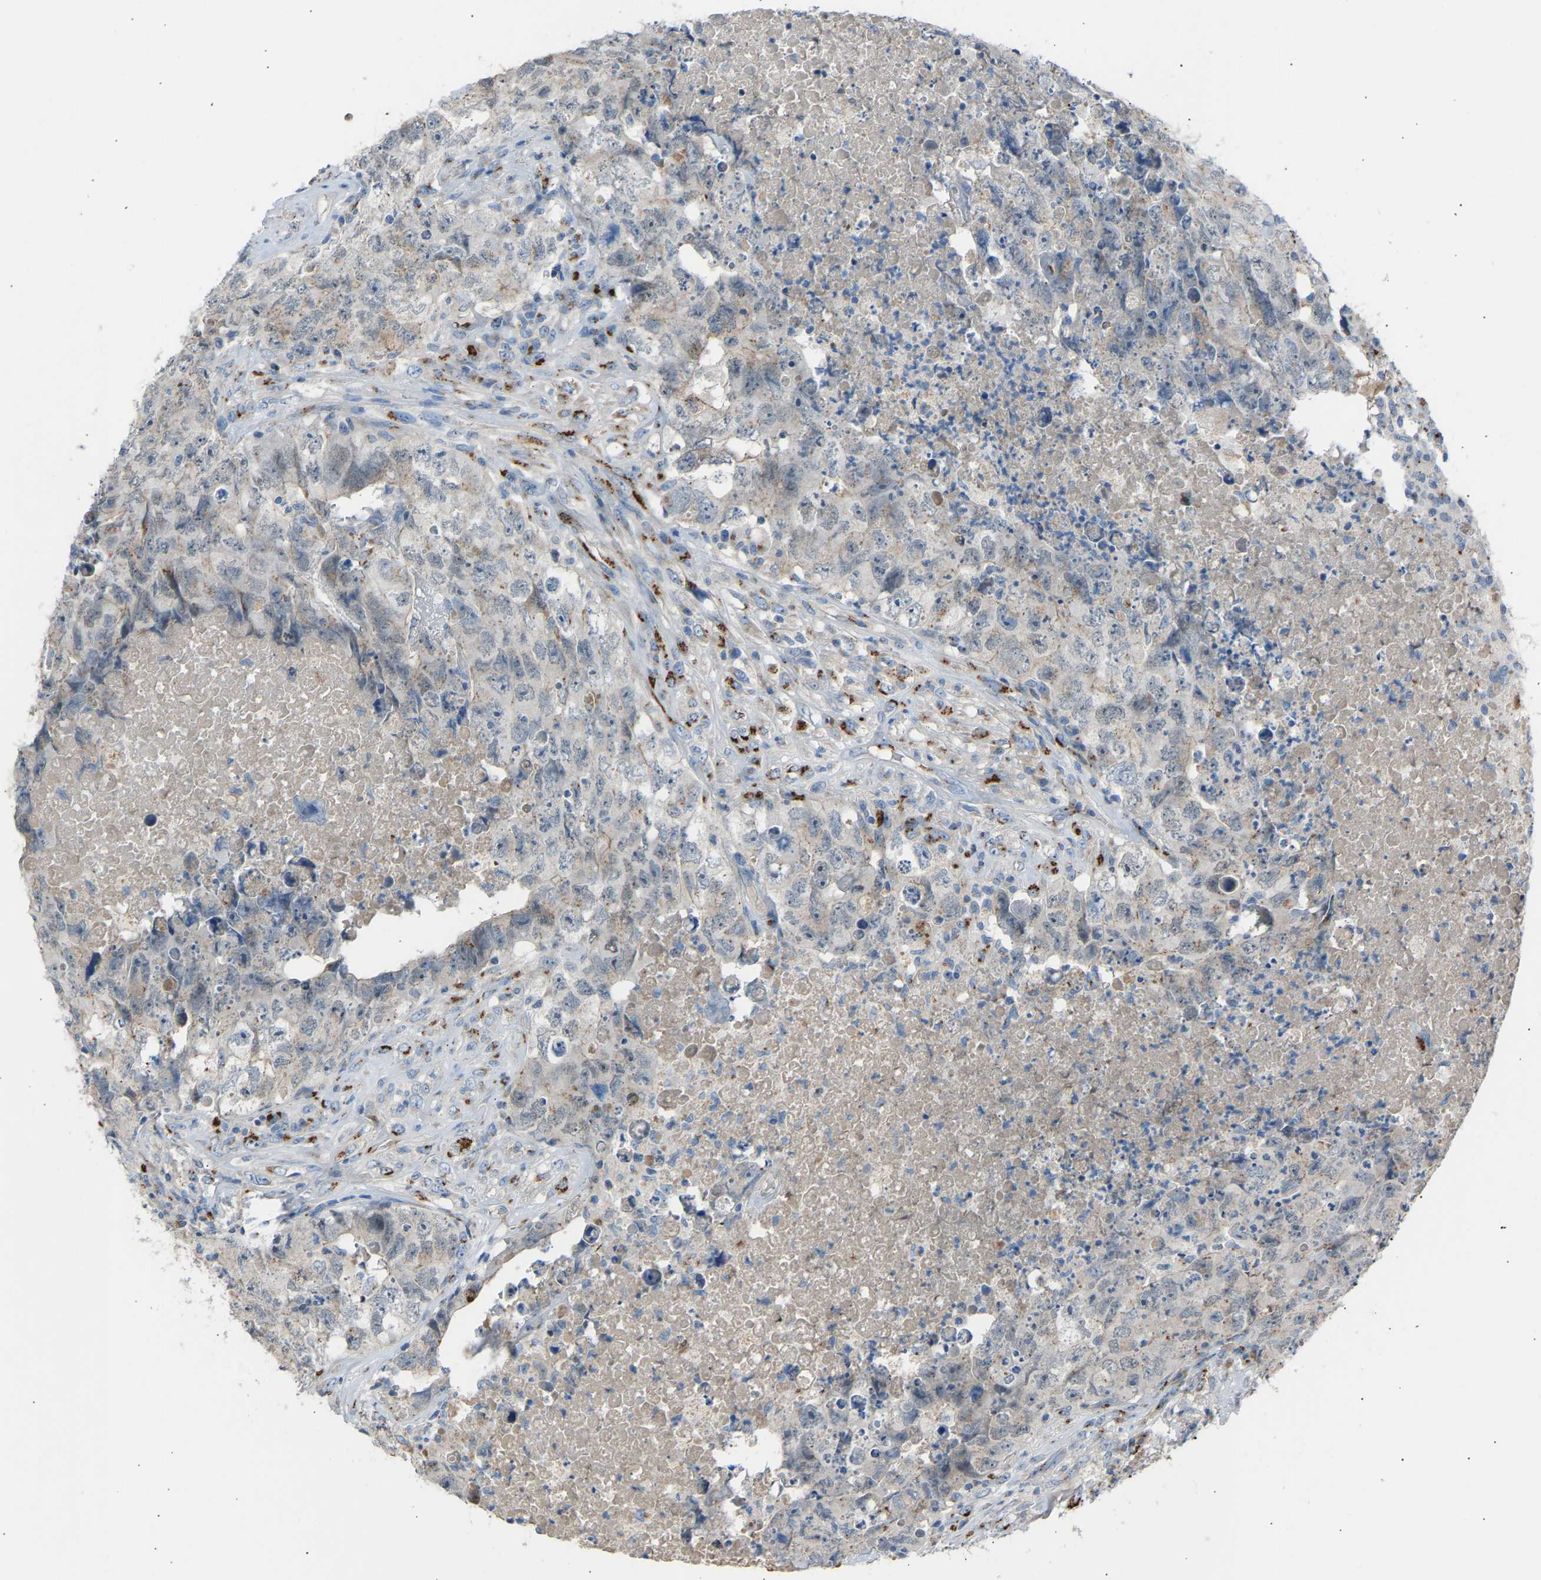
{"staining": {"intensity": "weak", "quantity": "25%-75%", "location": "cytoplasmic/membranous"}, "tissue": "testis cancer", "cell_type": "Tumor cells", "image_type": "cancer", "snomed": [{"axis": "morphology", "description": "Carcinoma, Embryonal, NOS"}, {"axis": "topography", "description": "Testis"}], "caption": "Immunohistochemical staining of human testis cancer exhibits low levels of weak cytoplasmic/membranous protein positivity in approximately 25%-75% of tumor cells. Using DAB (3,3'-diaminobenzidine) (brown) and hematoxylin (blue) stains, captured at high magnification using brightfield microscopy.", "gene": "CYREN", "patient": {"sex": "male", "age": 32}}